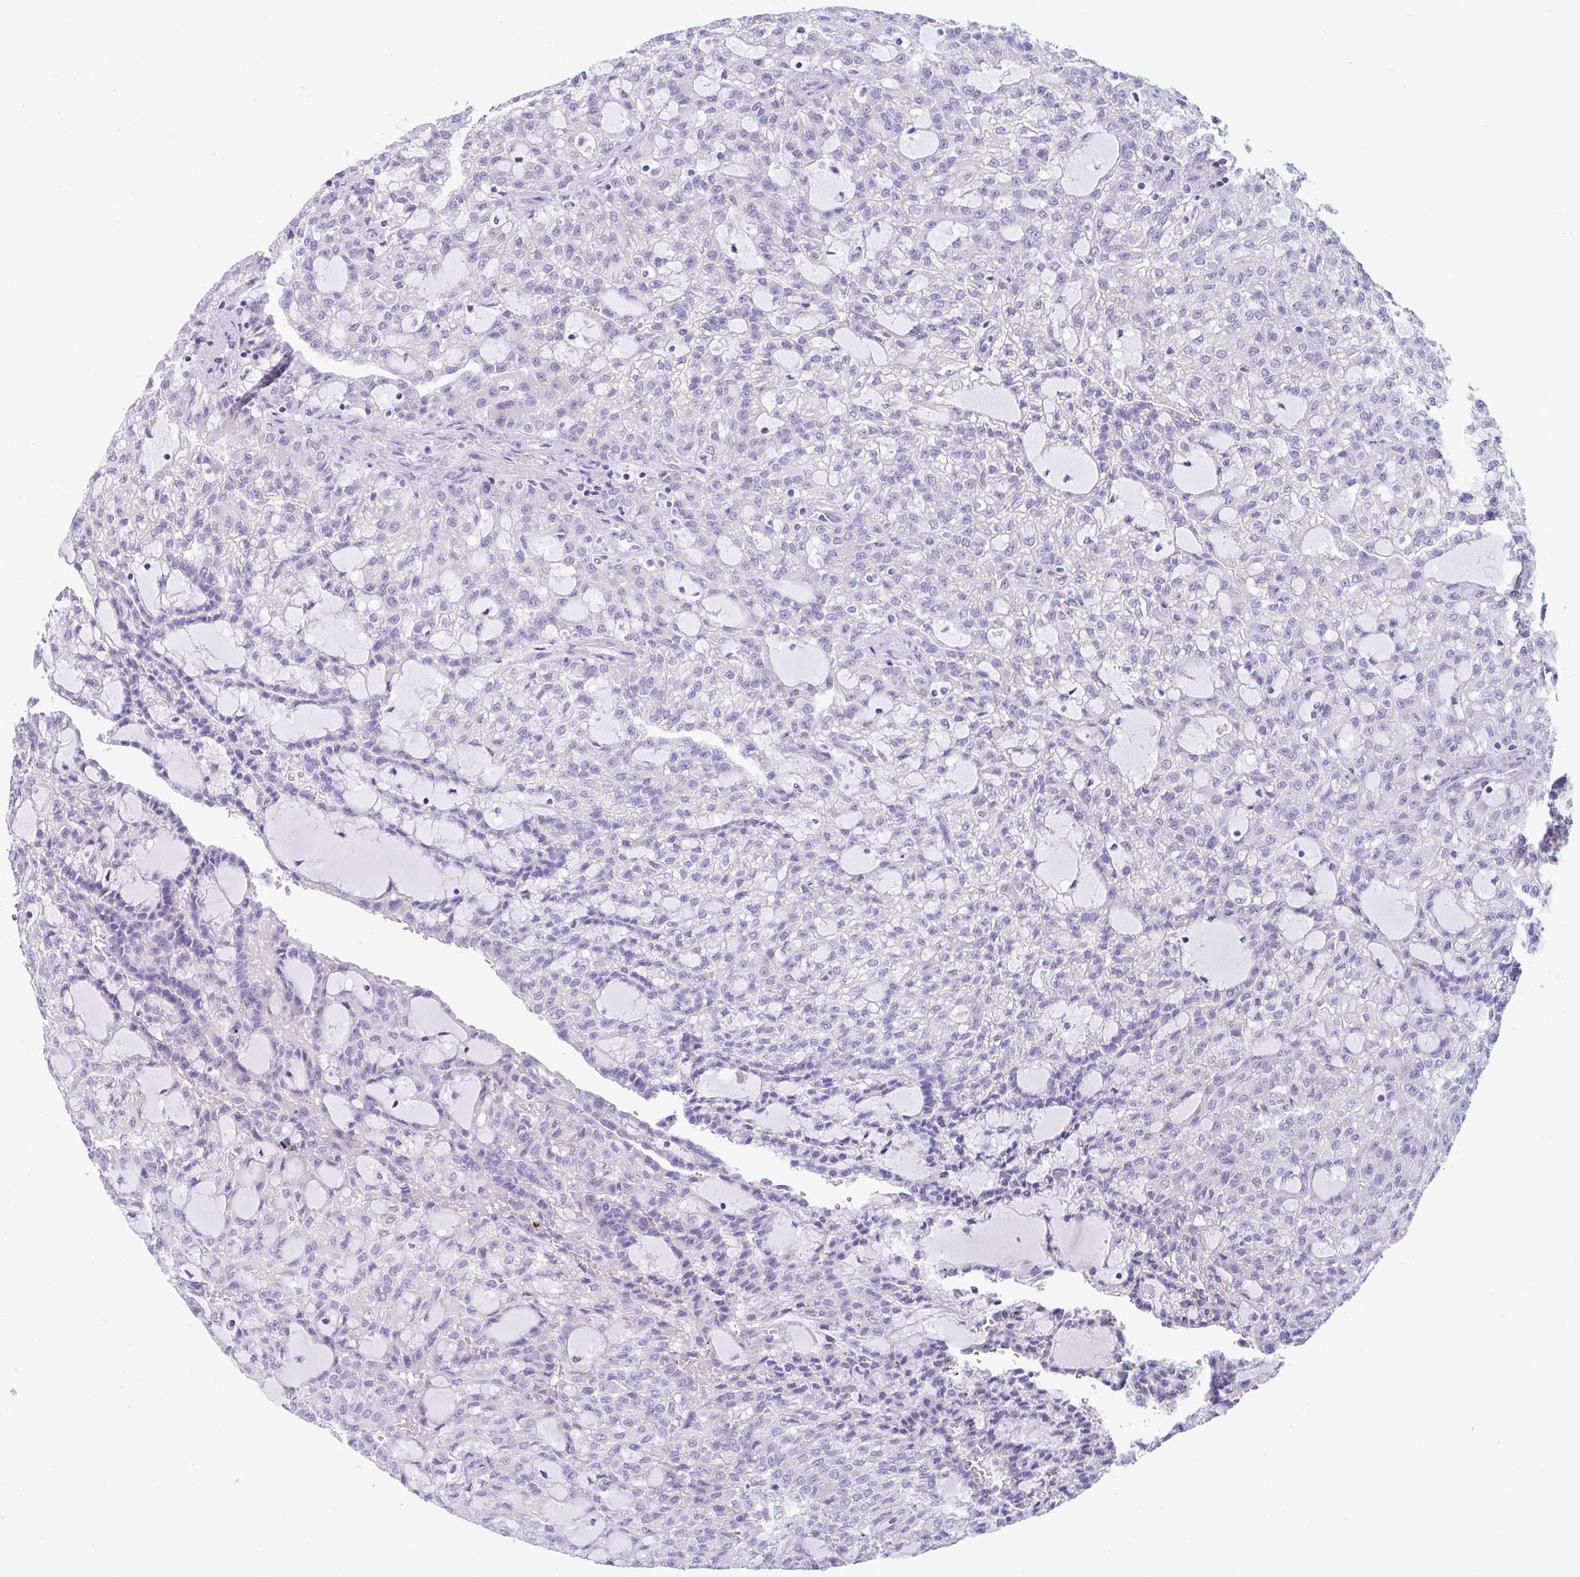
{"staining": {"intensity": "negative", "quantity": "none", "location": "none"}, "tissue": "renal cancer", "cell_type": "Tumor cells", "image_type": "cancer", "snomed": [{"axis": "morphology", "description": "Adenocarcinoma, NOS"}, {"axis": "topography", "description": "Kidney"}], "caption": "Immunohistochemistry (IHC) histopathology image of adenocarcinoma (renal) stained for a protein (brown), which reveals no expression in tumor cells.", "gene": "TMEM106B", "patient": {"sex": "male", "age": 63}}